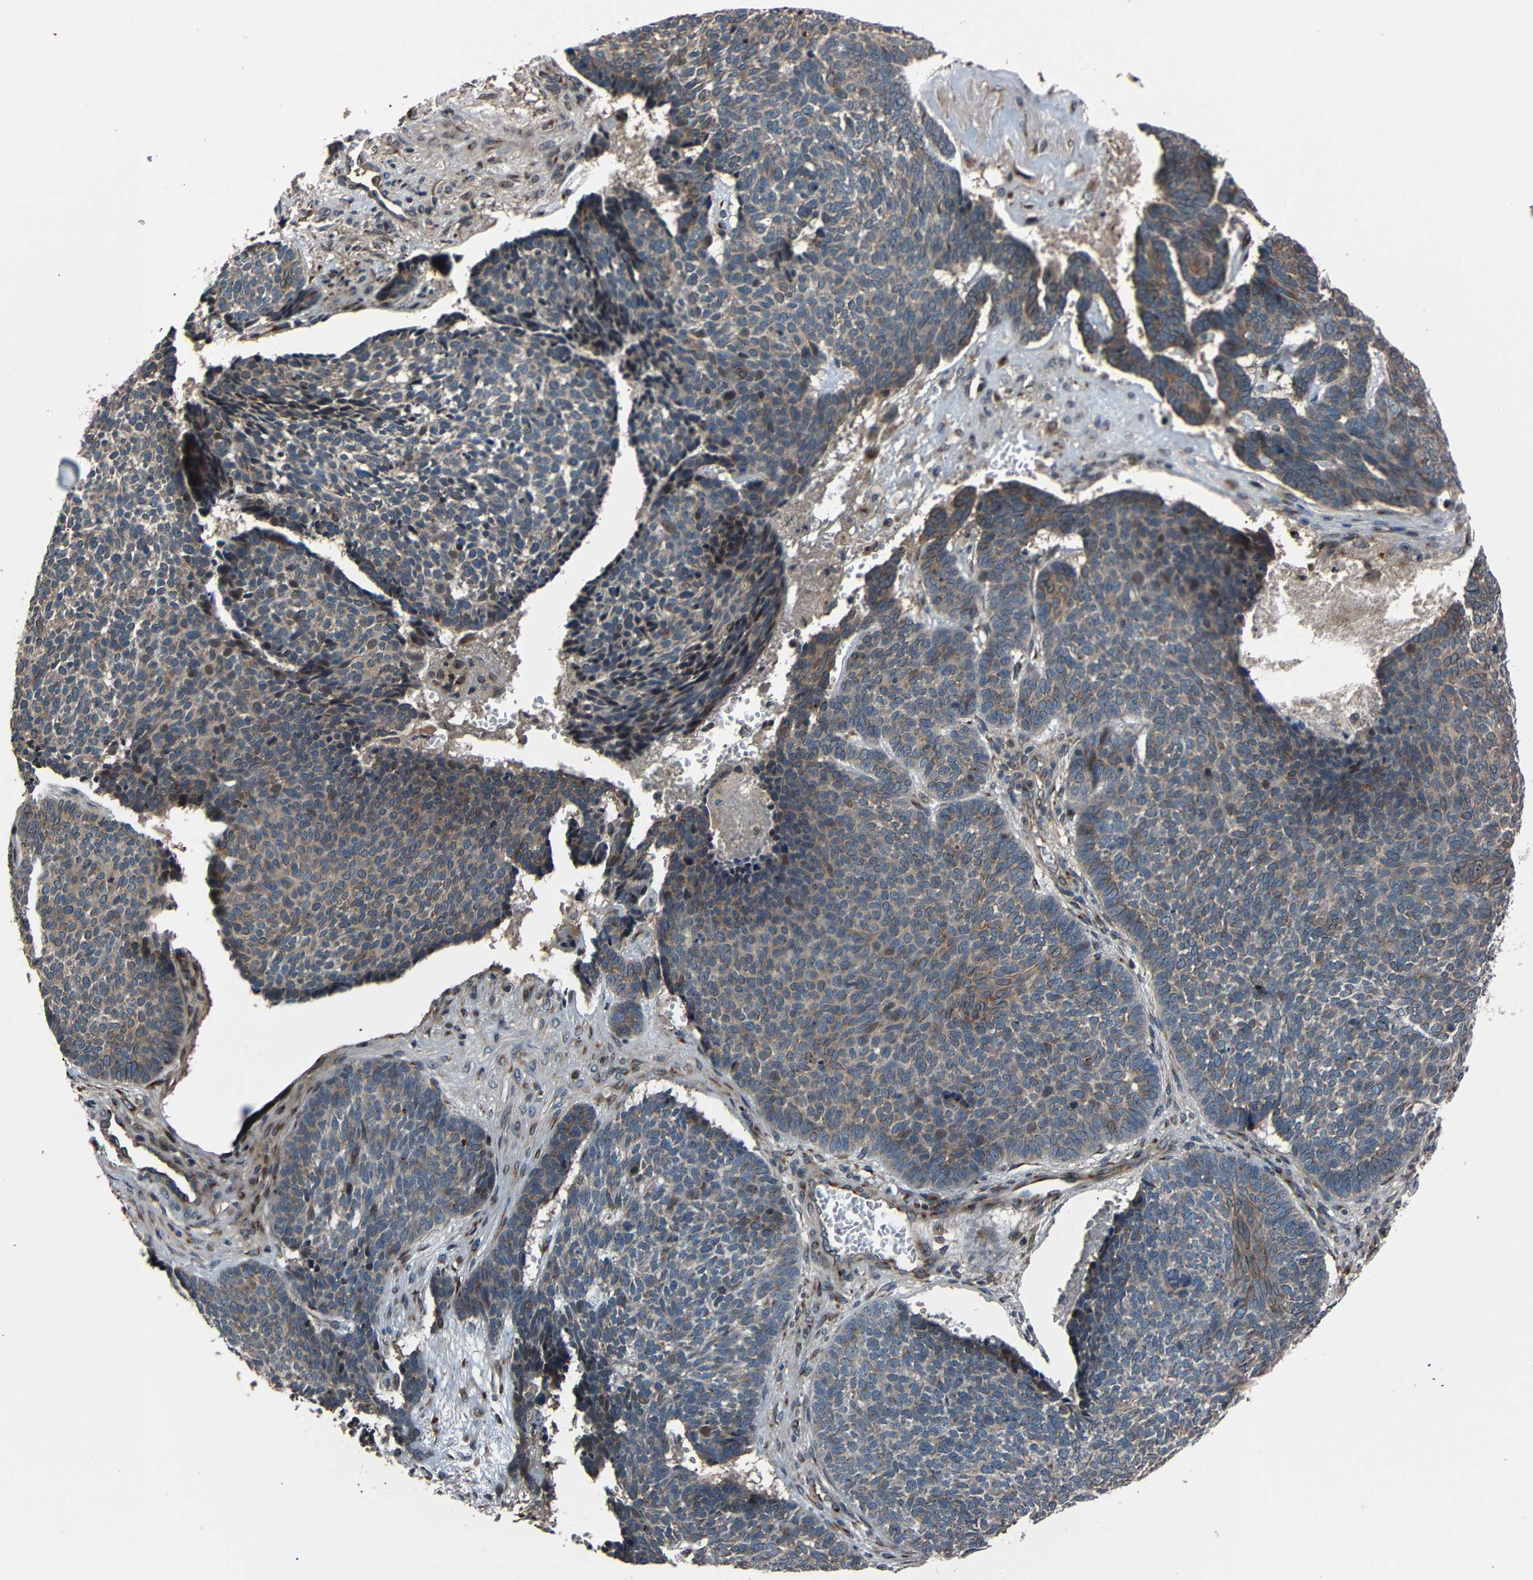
{"staining": {"intensity": "weak", "quantity": ">75%", "location": "cytoplasmic/membranous"}, "tissue": "skin cancer", "cell_type": "Tumor cells", "image_type": "cancer", "snomed": [{"axis": "morphology", "description": "Basal cell carcinoma"}, {"axis": "topography", "description": "Skin"}], "caption": "Skin cancer stained with a brown dye shows weak cytoplasmic/membranous positive expression in approximately >75% of tumor cells.", "gene": "AKAP9", "patient": {"sex": "male", "age": 84}}